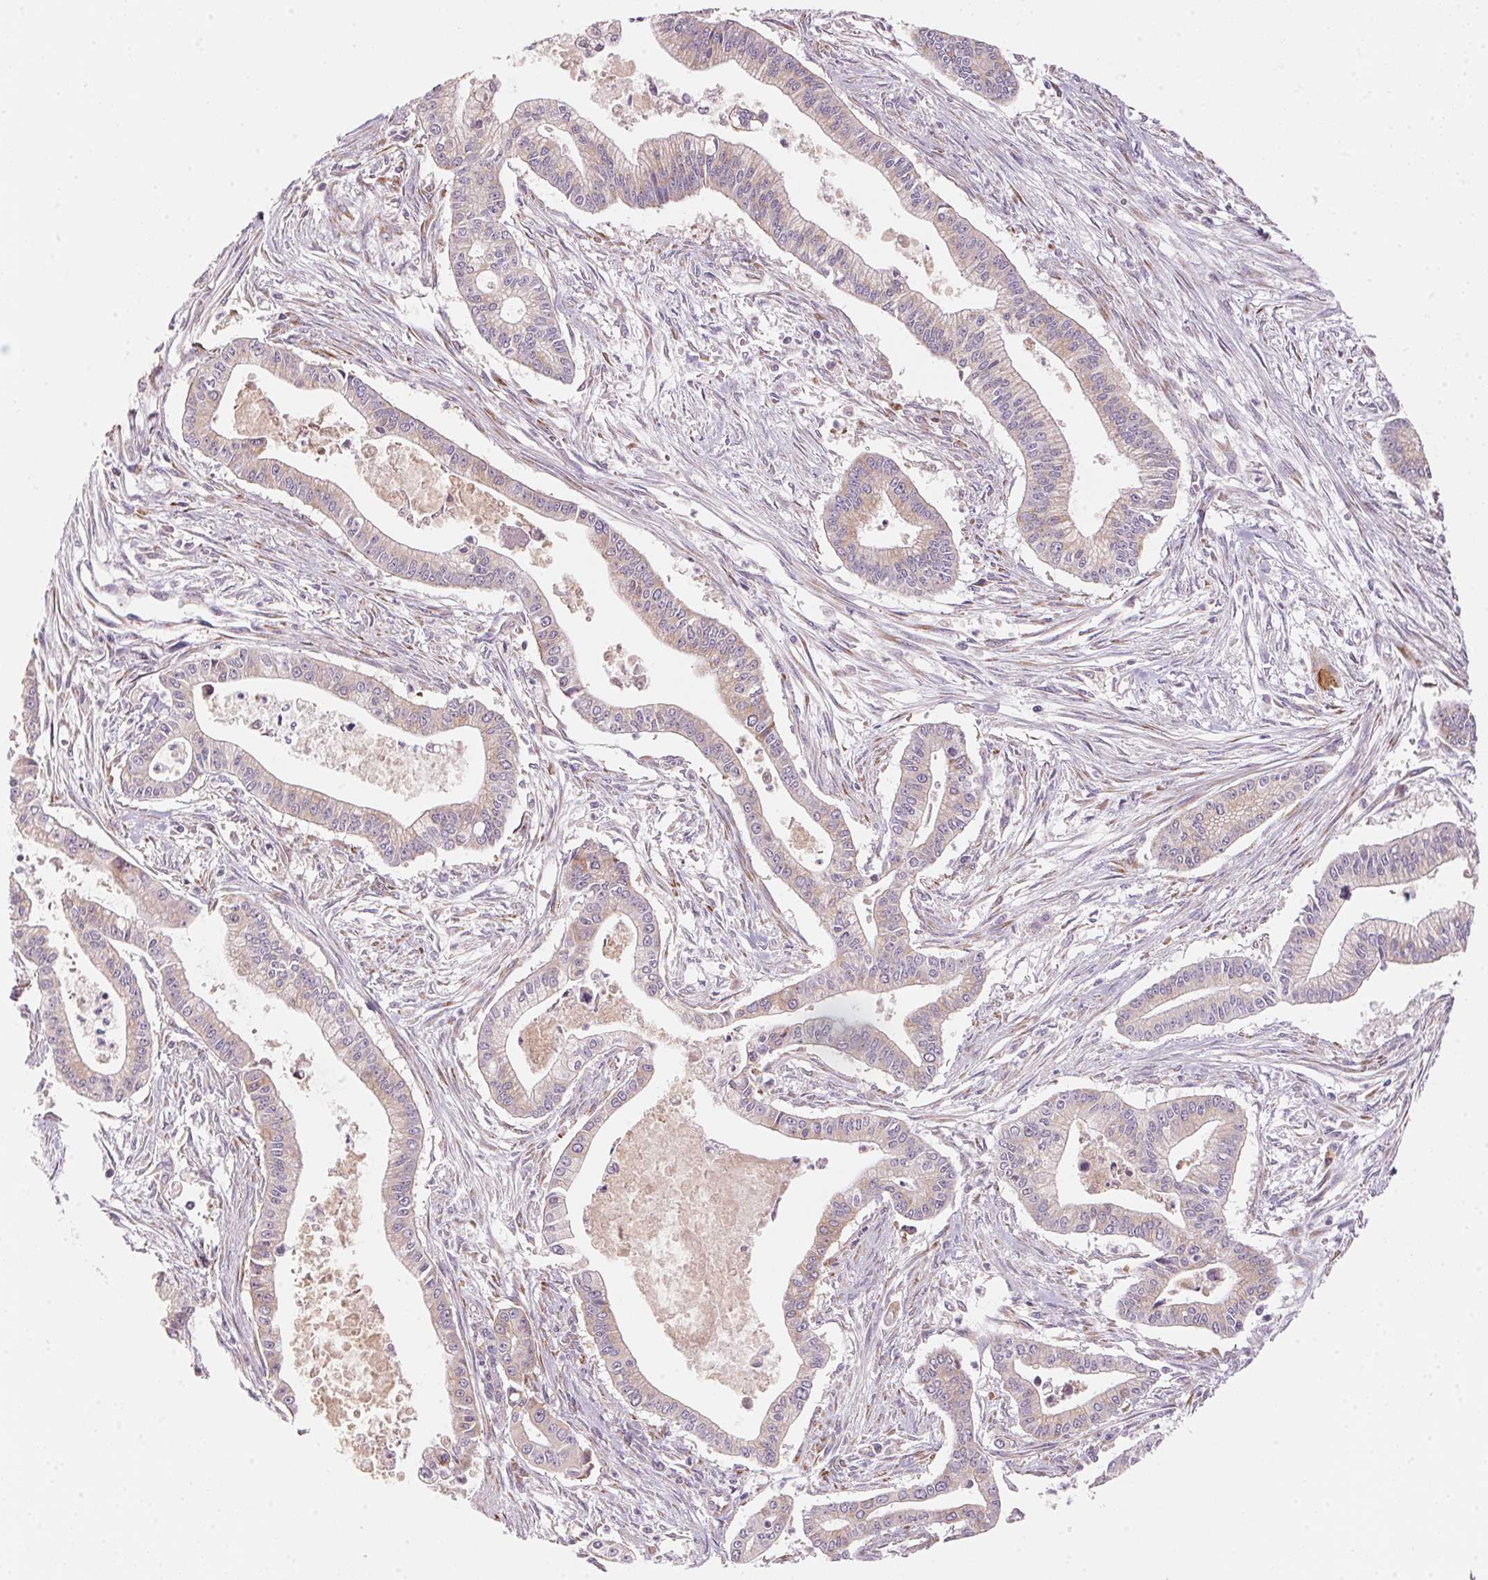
{"staining": {"intensity": "weak", "quantity": "25%-75%", "location": "cytoplasmic/membranous"}, "tissue": "pancreatic cancer", "cell_type": "Tumor cells", "image_type": "cancer", "snomed": [{"axis": "morphology", "description": "Adenocarcinoma, NOS"}, {"axis": "topography", "description": "Pancreas"}], "caption": "There is low levels of weak cytoplasmic/membranous expression in tumor cells of adenocarcinoma (pancreatic), as demonstrated by immunohistochemical staining (brown color).", "gene": "BLOC1S2", "patient": {"sex": "female", "age": 65}}